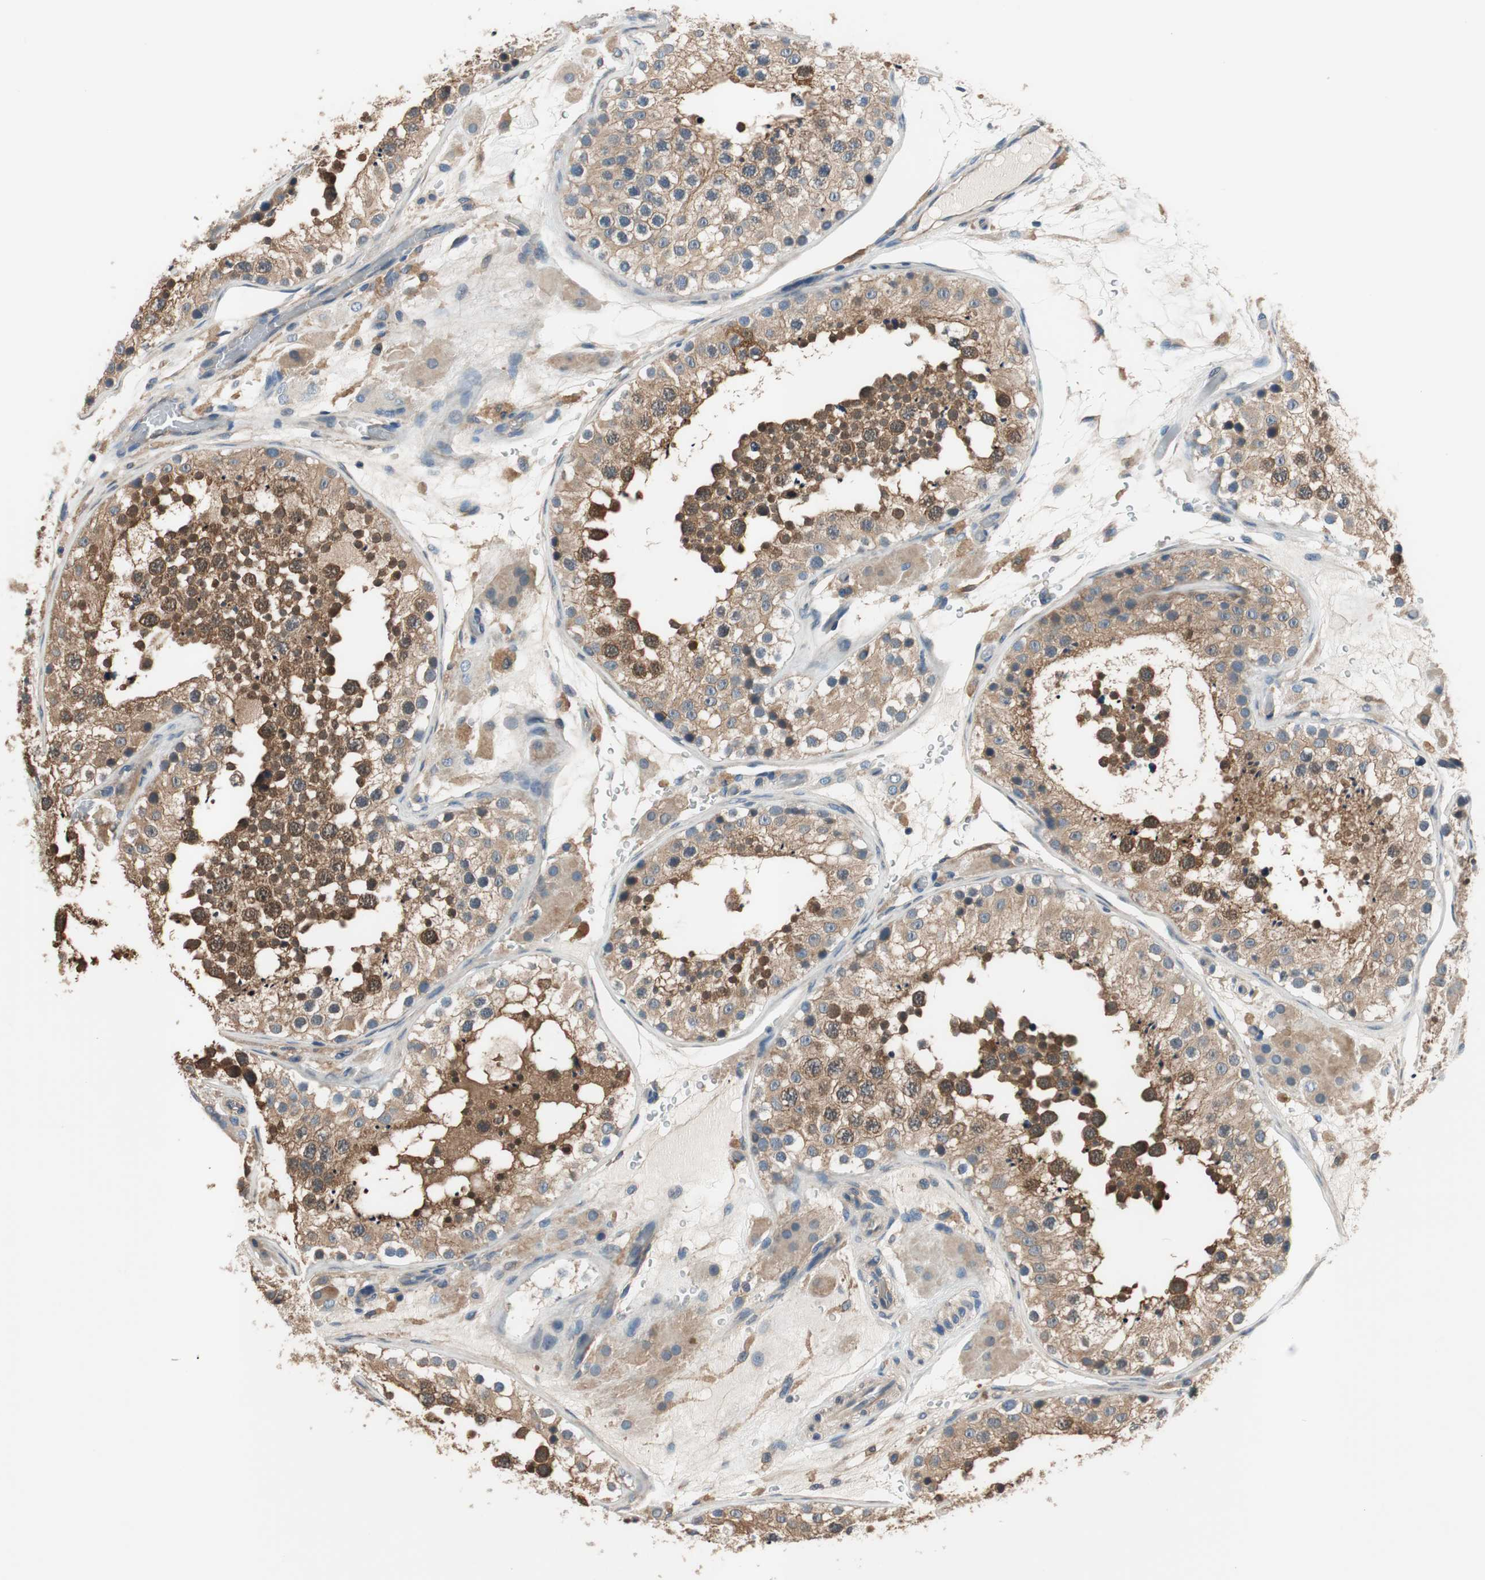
{"staining": {"intensity": "moderate", "quantity": ">75%", "location": "cytoplasmic/membranous"}, "tissue": "testis", "cell_type": "Cells in seminiferous ducts", "image_type": "normal", "snomed": [{"axis": "morphology", "description": "Normal tissue, NOS"}, {"axis": "topography", "description": "Testis"}], "caption": "Immunohistochemistry of normal human testis displays medium levels of moderate cytoplasmic/membranous expression in about >75% of cells in seminiferous ducts.", "gene": "CALML3", "patient": {"sex": "male", "age": 26}}